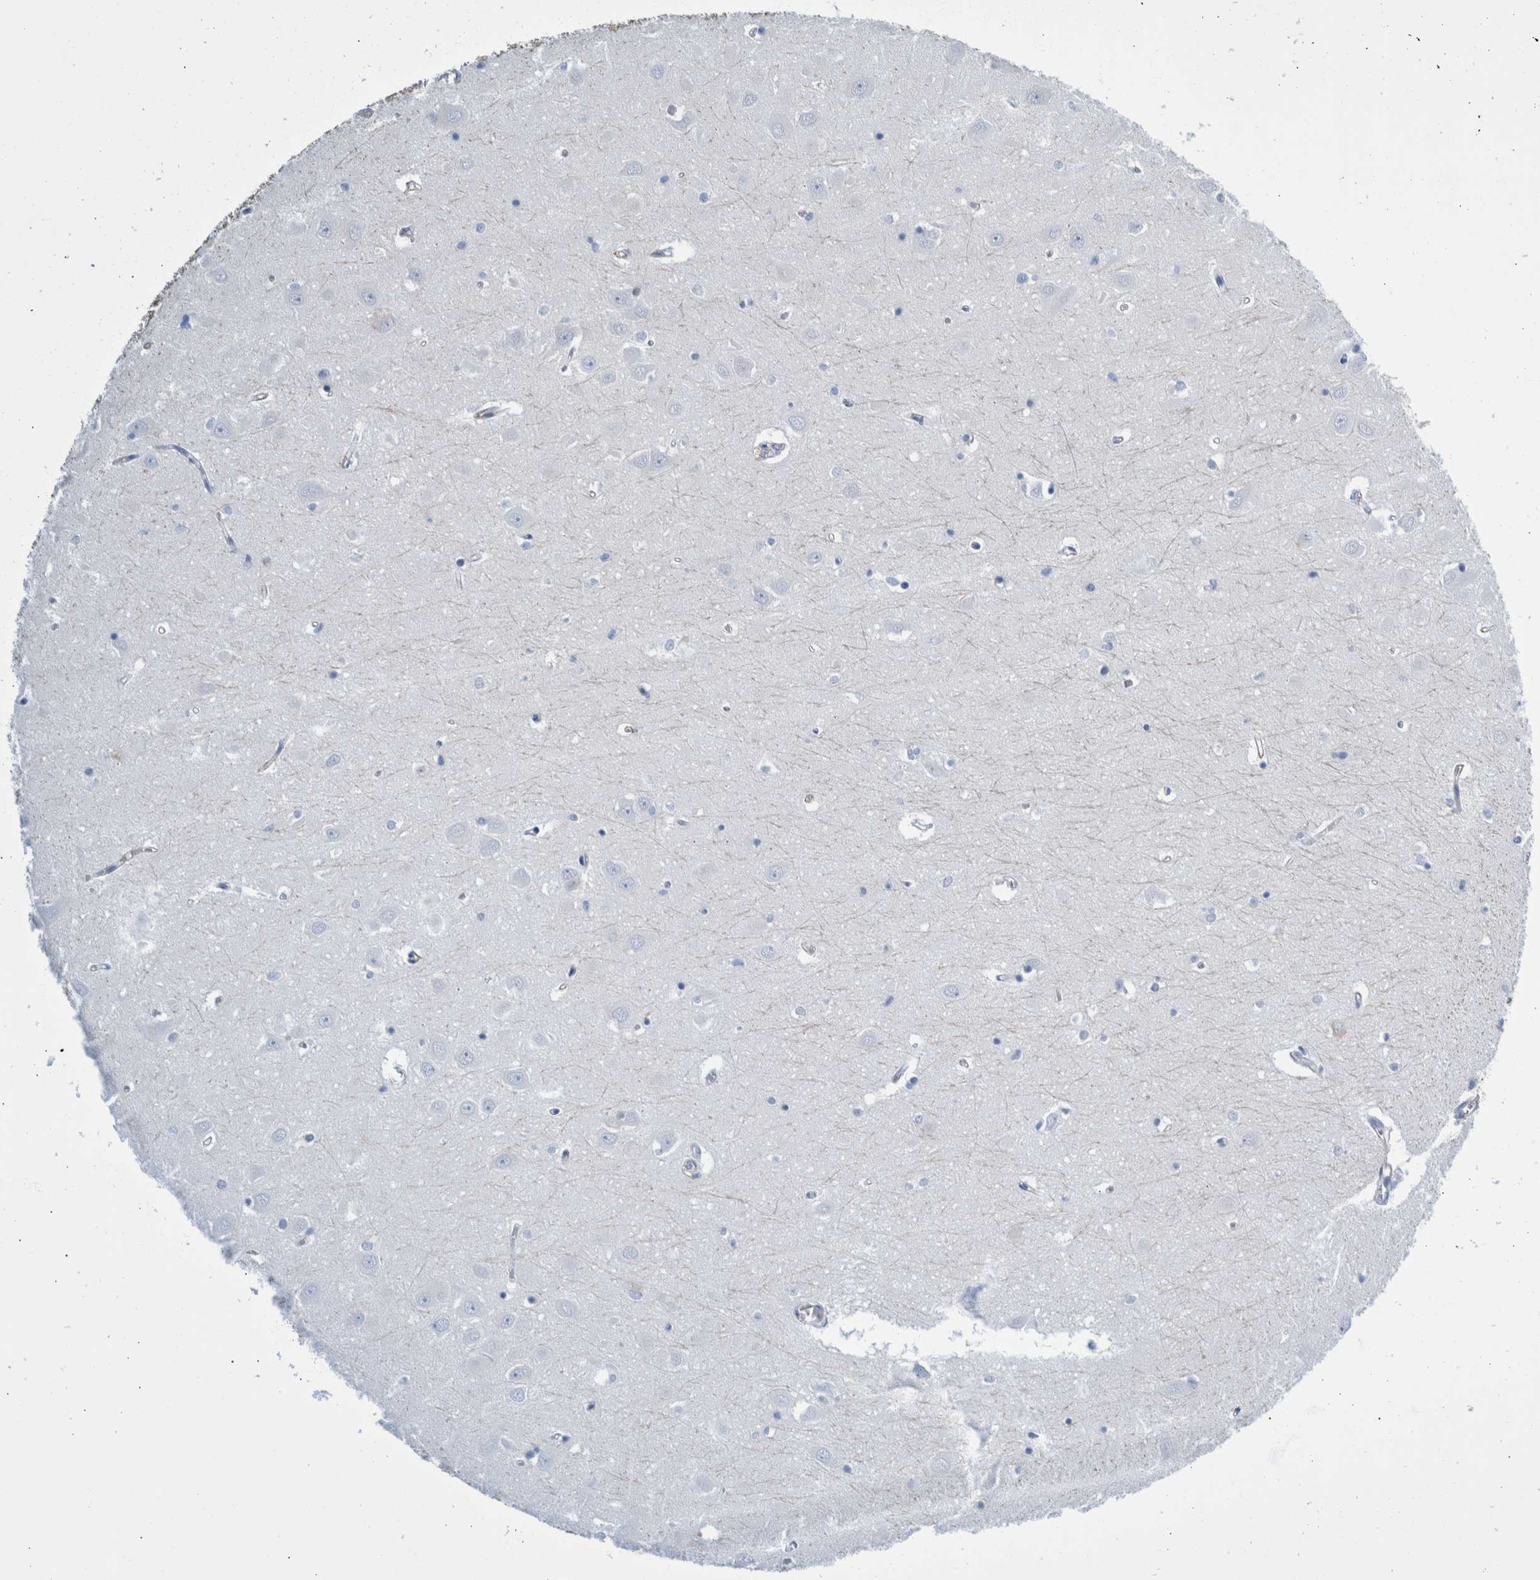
{"staining": {"intensity": "negative", "quantity": "none", "location": "none"}, "tissue": "hippocampus", "cell_type": "Glial cells", "image_type": "normal", "snomed": [{"axis": "morphology", "description": "Normal tissue, NOS"}, {"axis": "topography", "description": "Hippocampus"}], "caption": "Immunohistochemistry (IHC) image of normal human hippocampus stained for a protein (brown), which displays no expression in glial cells.", "gene": "SLC34A3", "patient": {"sex": "male", "age": 70}}